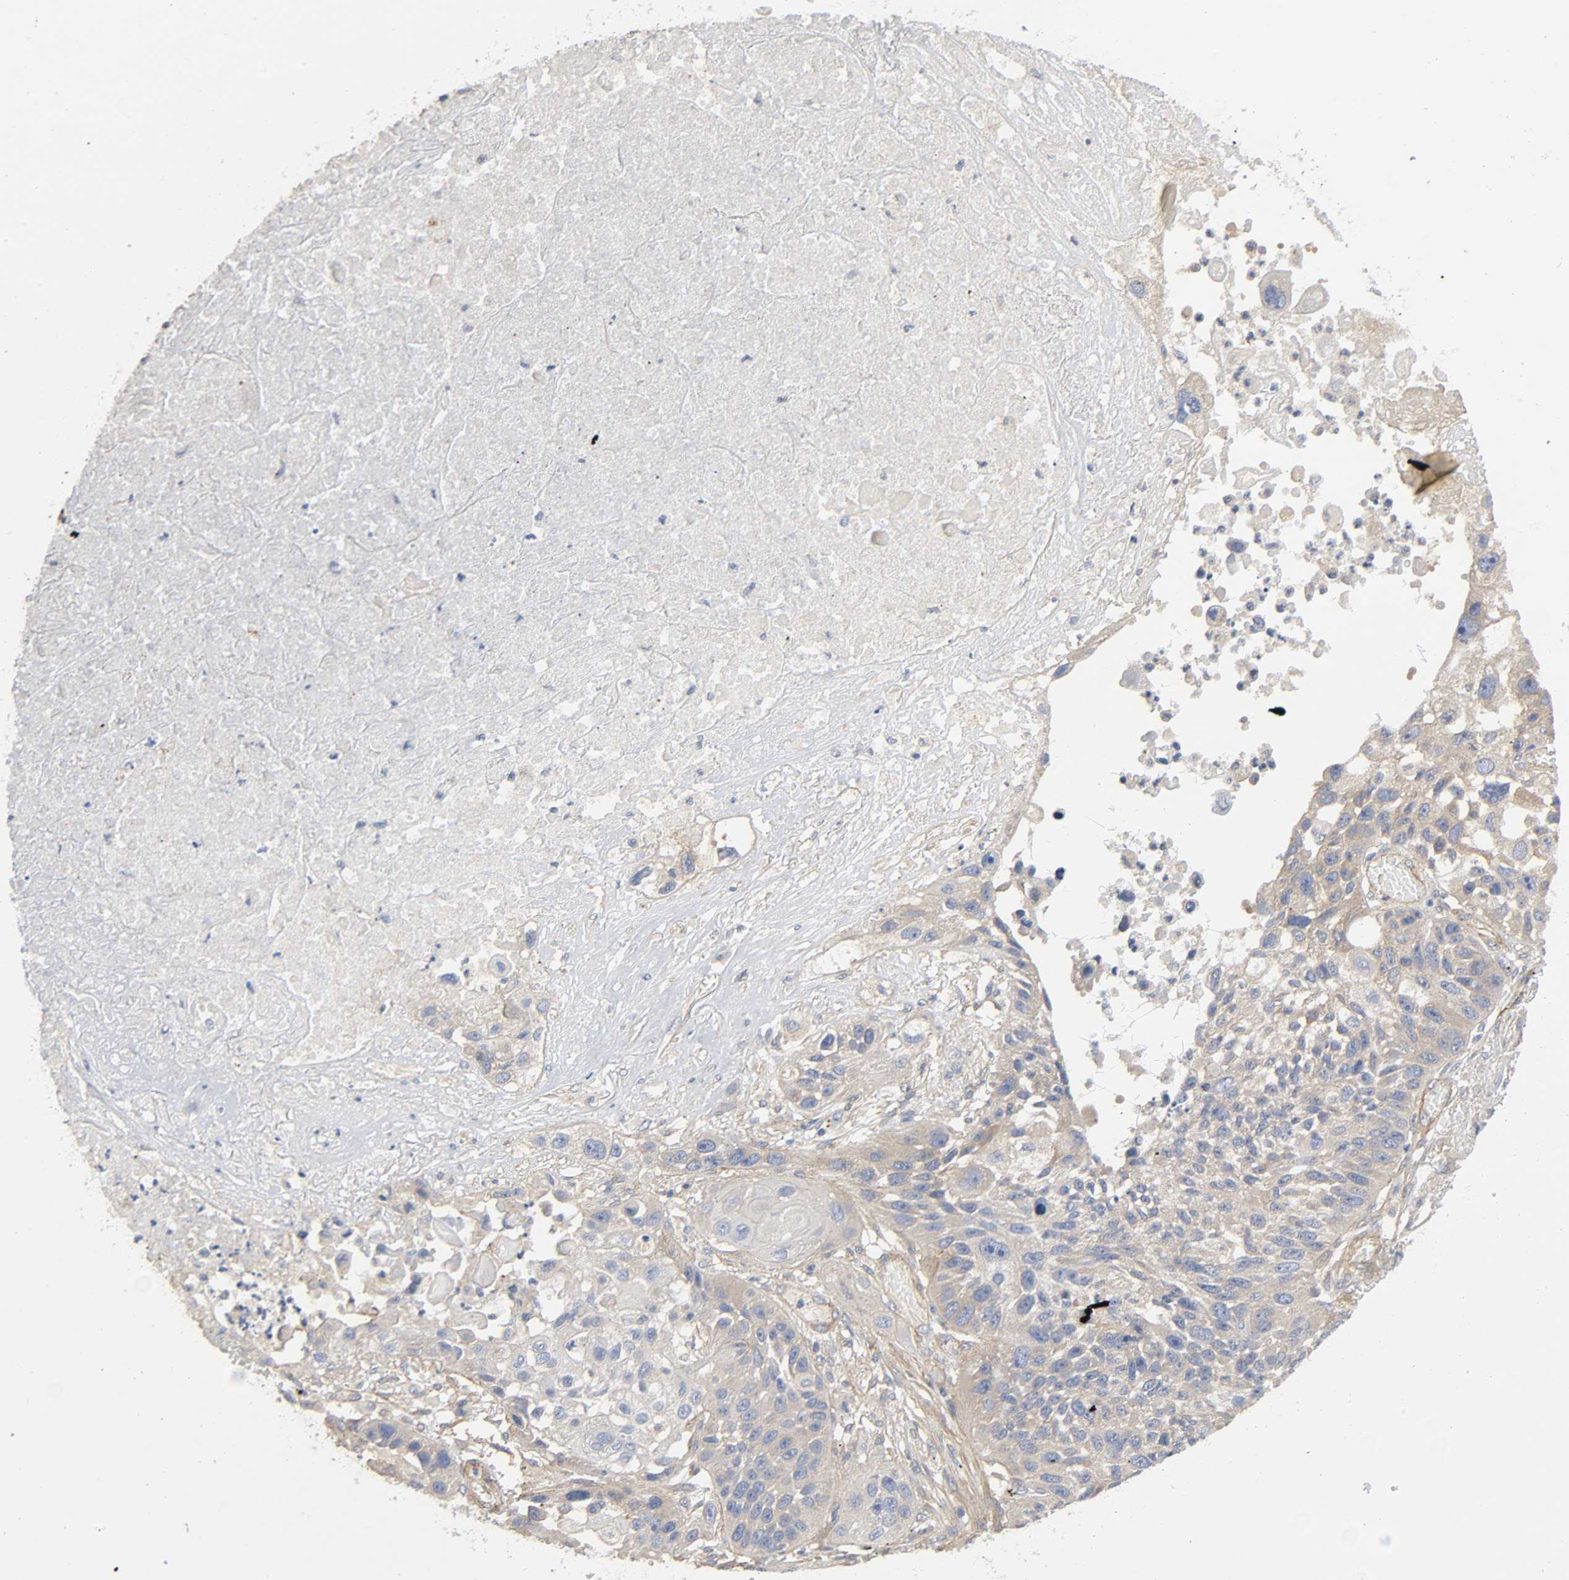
{"staining": {"intensity": "negative", "quantity": "none", "location": "none"}, "tissue": "lung cancer", "cell_type": "Tumor cells", "image_type": "cancer", "snomed": [{"axis": "morphology", "description": "Squamous cell carcinoma, NOS"}, {"axis": "topography", "description": "Lung"}], "caption": "There is no significant staining in tumor cells of lung squamous cell carcinoma.", "gene": "MARS1", "patient": {"sex": "male", "age": 71}}